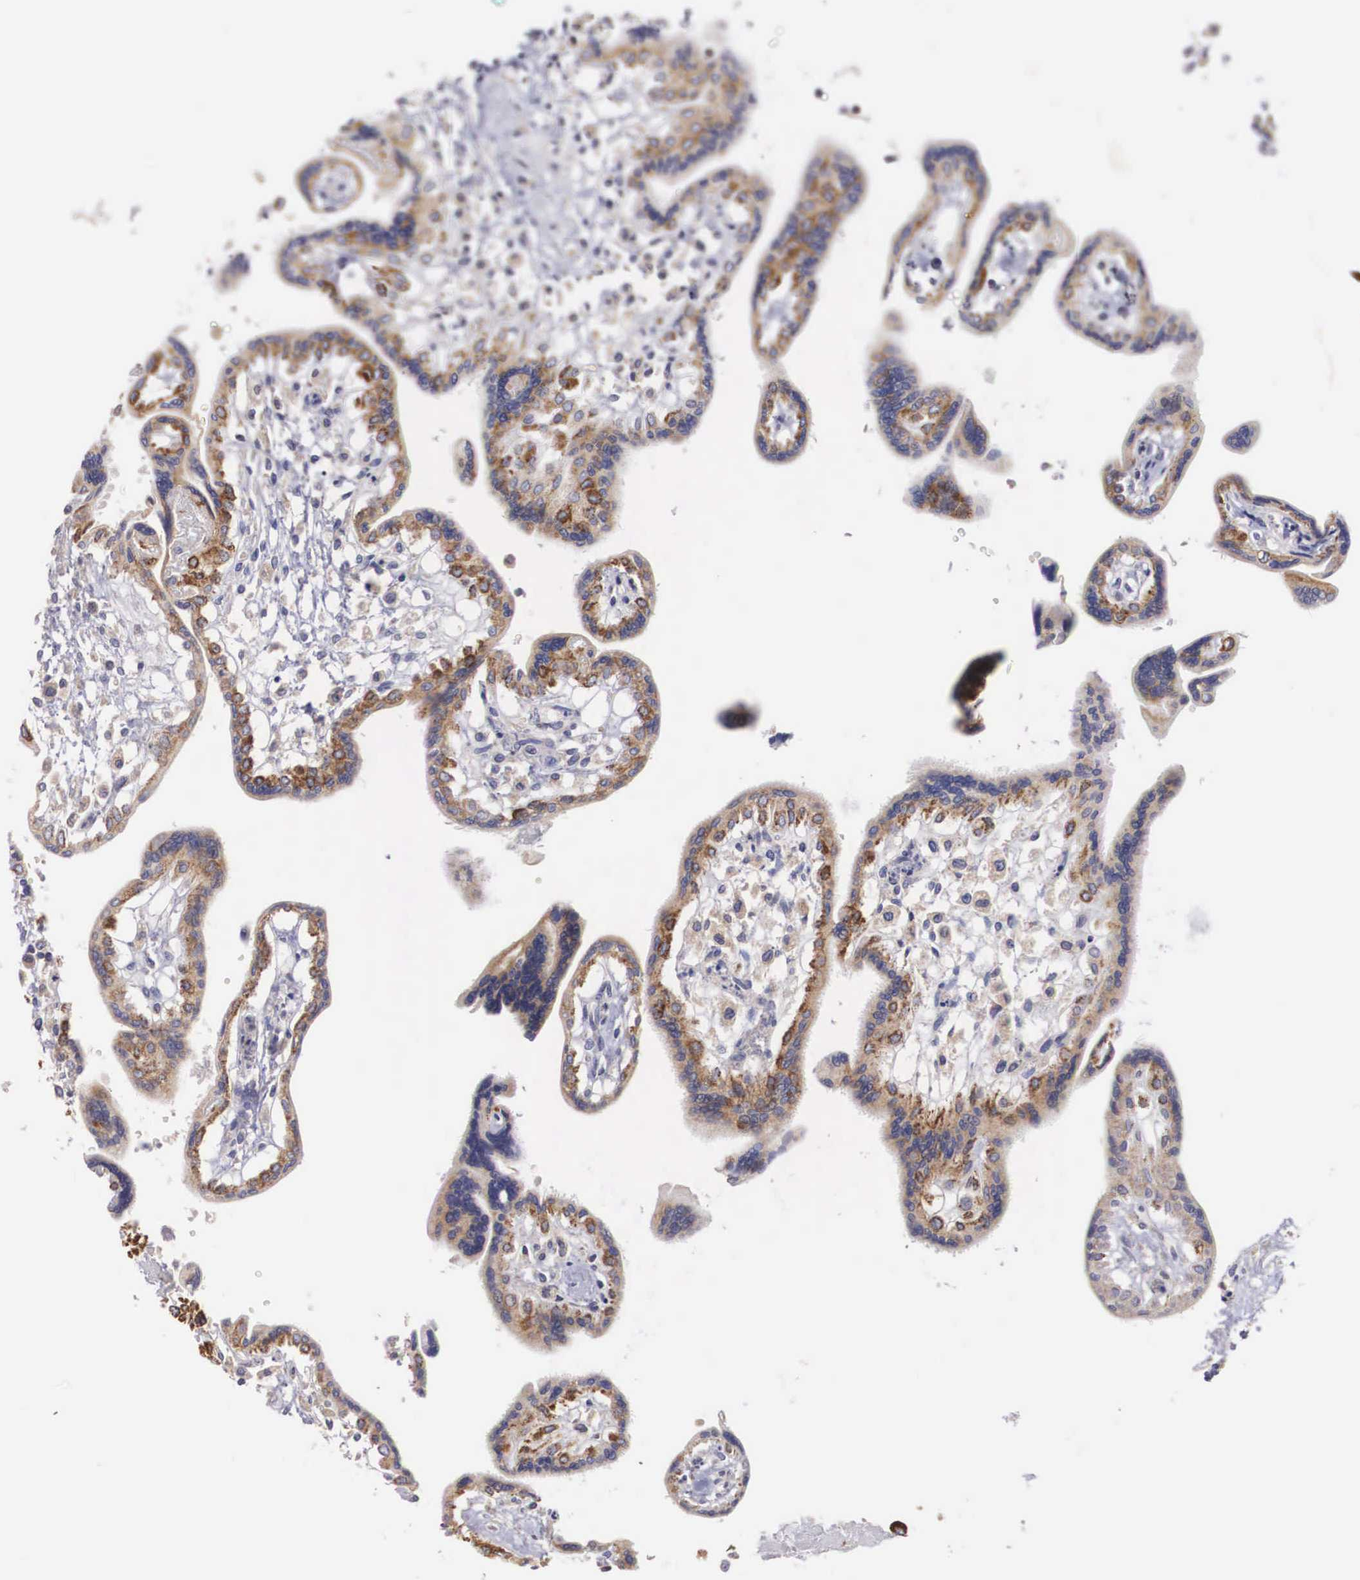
{"staining": {"intensity": "moderate", "quantity": ">75%", "location": "cytoplasmic/membranous"}, "tissue": "placenta", "cell_type": "Decidual cells", "image_type": "normal", "snomed": [{"axis": "morphology", "description": "Normal tissue, NOS"}, {"axis": "topography", "description": "Placenta"}], "caption": "Approximately >75% of decidual cells in normal human placenta reveal moderate cytoplasmic/membranous protein staining as visualized by brown immunohistochemical staining.", "gene": "NREP", "patient": {"sex": "female", "age": 31}}